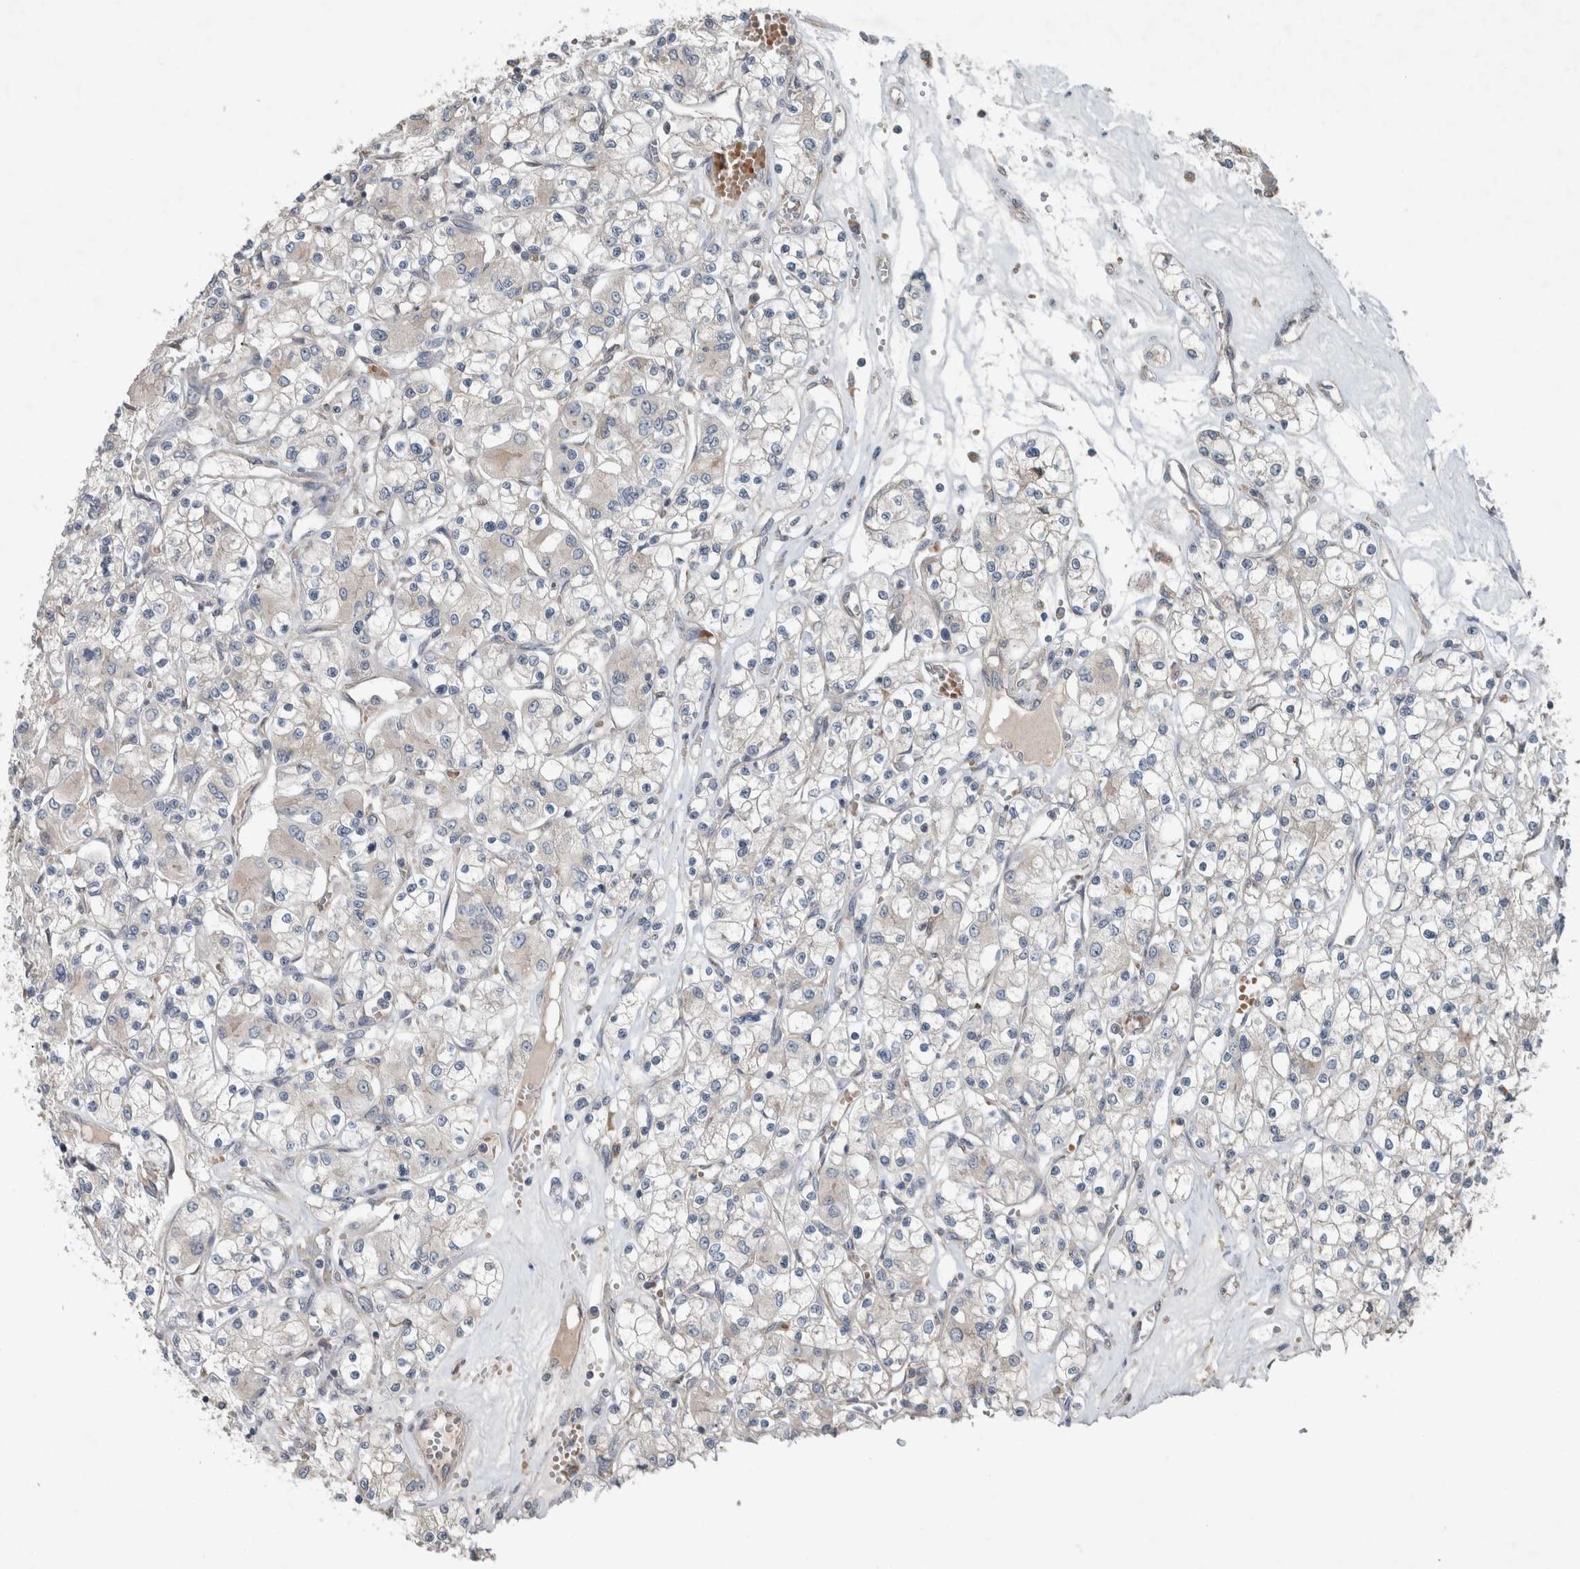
{"staining": {"intensity": "negative", "quantity": "none", "location": "none"}, "tissue": "renal cancer", "cell_type": "Tumor cells", "image_type": "cancer", "snomed": [{"axis": "morphology", "description": "Adenocarcinoma, NOS"}, {"axis": "topography", "description": "Kidney"}], "caption": "Tumor cells are negative for protein expression in human adenocarcinoma (renal).", "gene": "JADE2", "patient": {"sex": "female", "age": 59}}